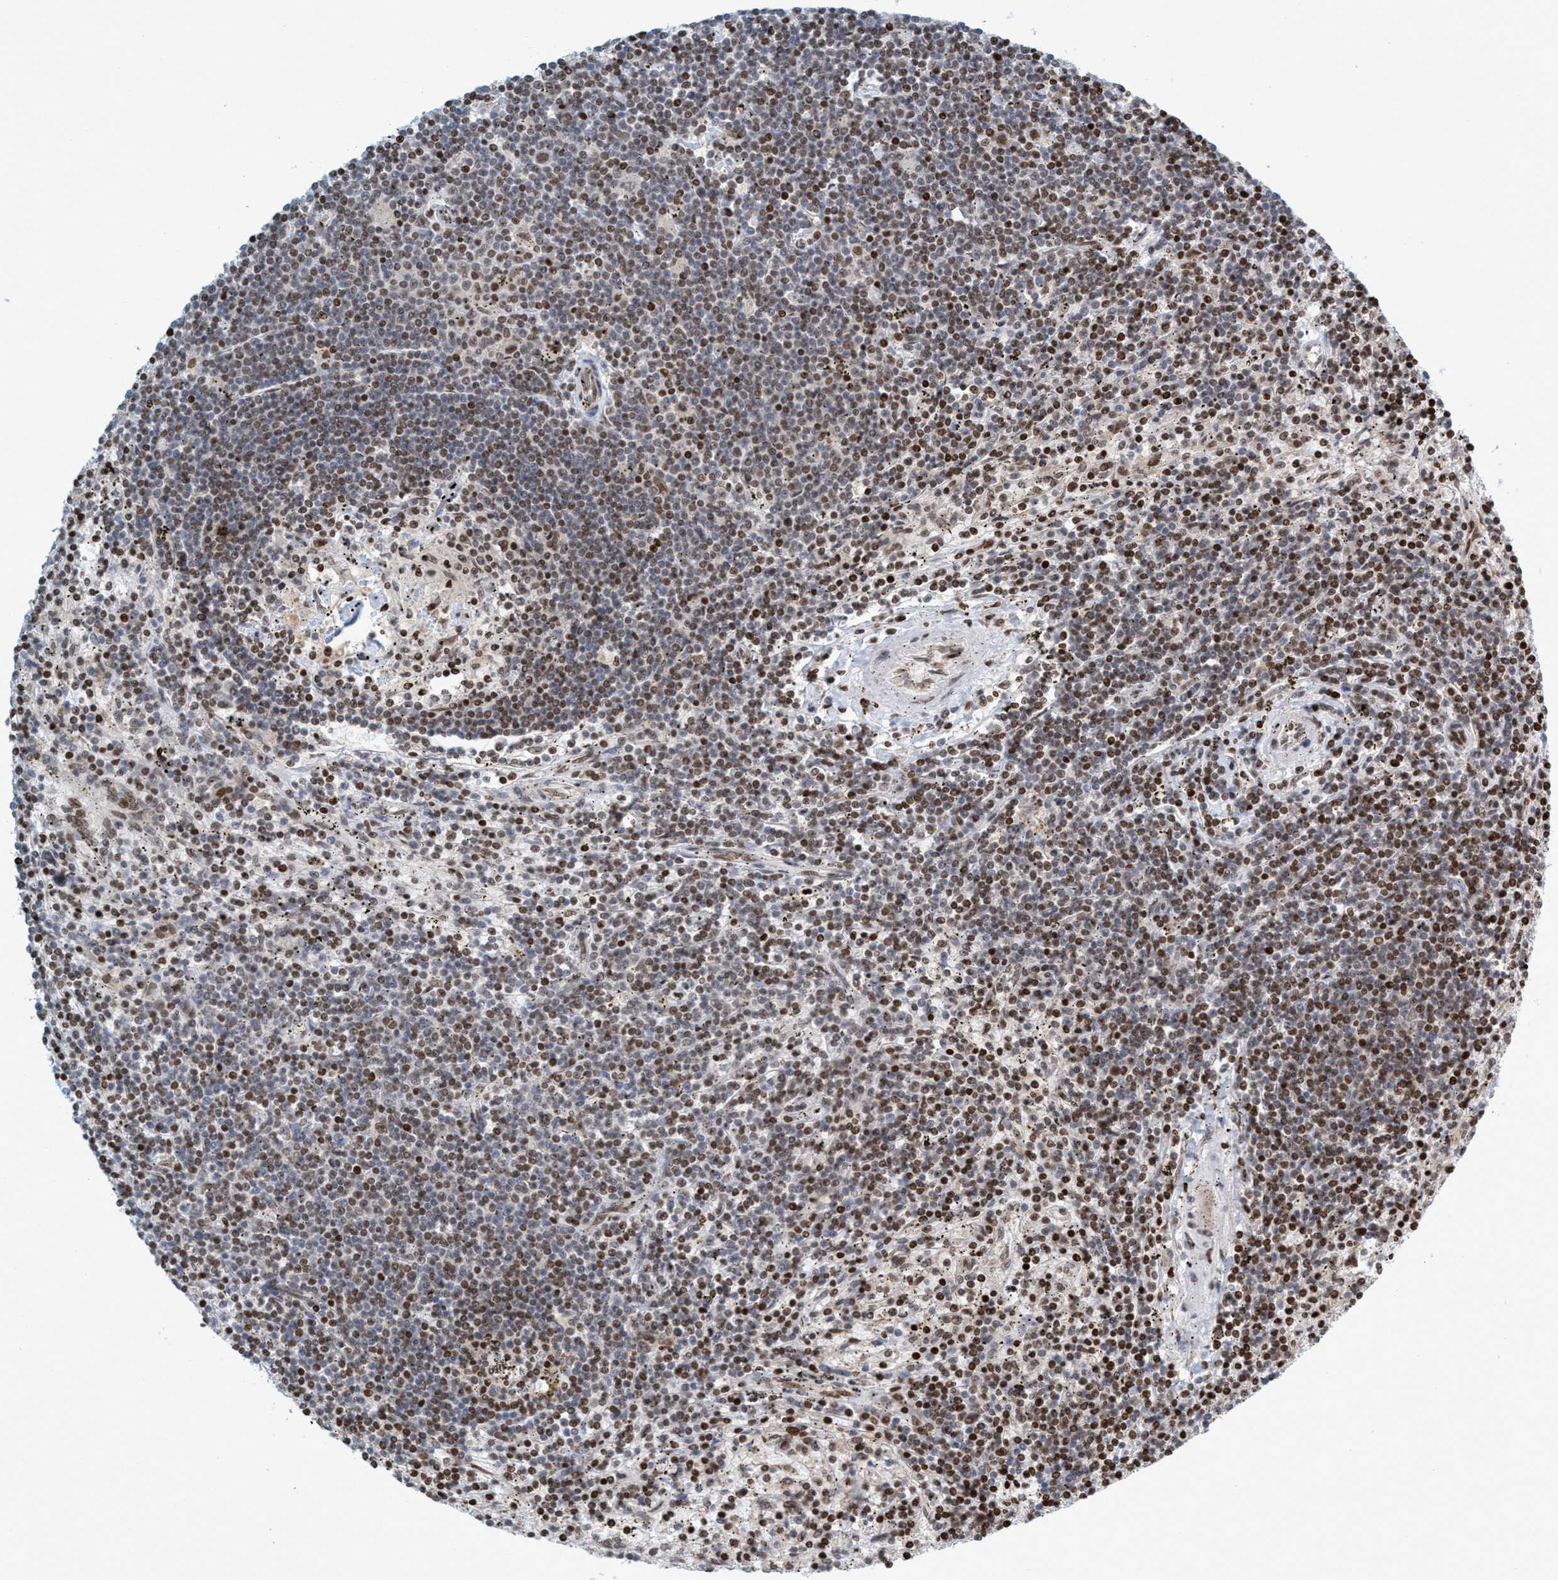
{"staining": {"intensity": "moderate", "quantity": ">75%", "location": "nuclear"}, "tissue": "lymphoma", "cell_type": "Tumor cells", "image_type": "cancer", "snomed": [{"axis": "morphology", "description": "Malignant lymphoma, non-Hodgkin's type, Low grade"}, {"axis": "topography", "description": "Spleen"}], "caption": "This photomicrograph shows immunohistochemistry (IHC) staining of malignant lymphoma, non-Hodgkin's type (low-grade), with medium moderate nuclear expression in about >75% of tumor cells.", "gene": "SMCR8", "patient": {"sex": "male", "age": 76}}